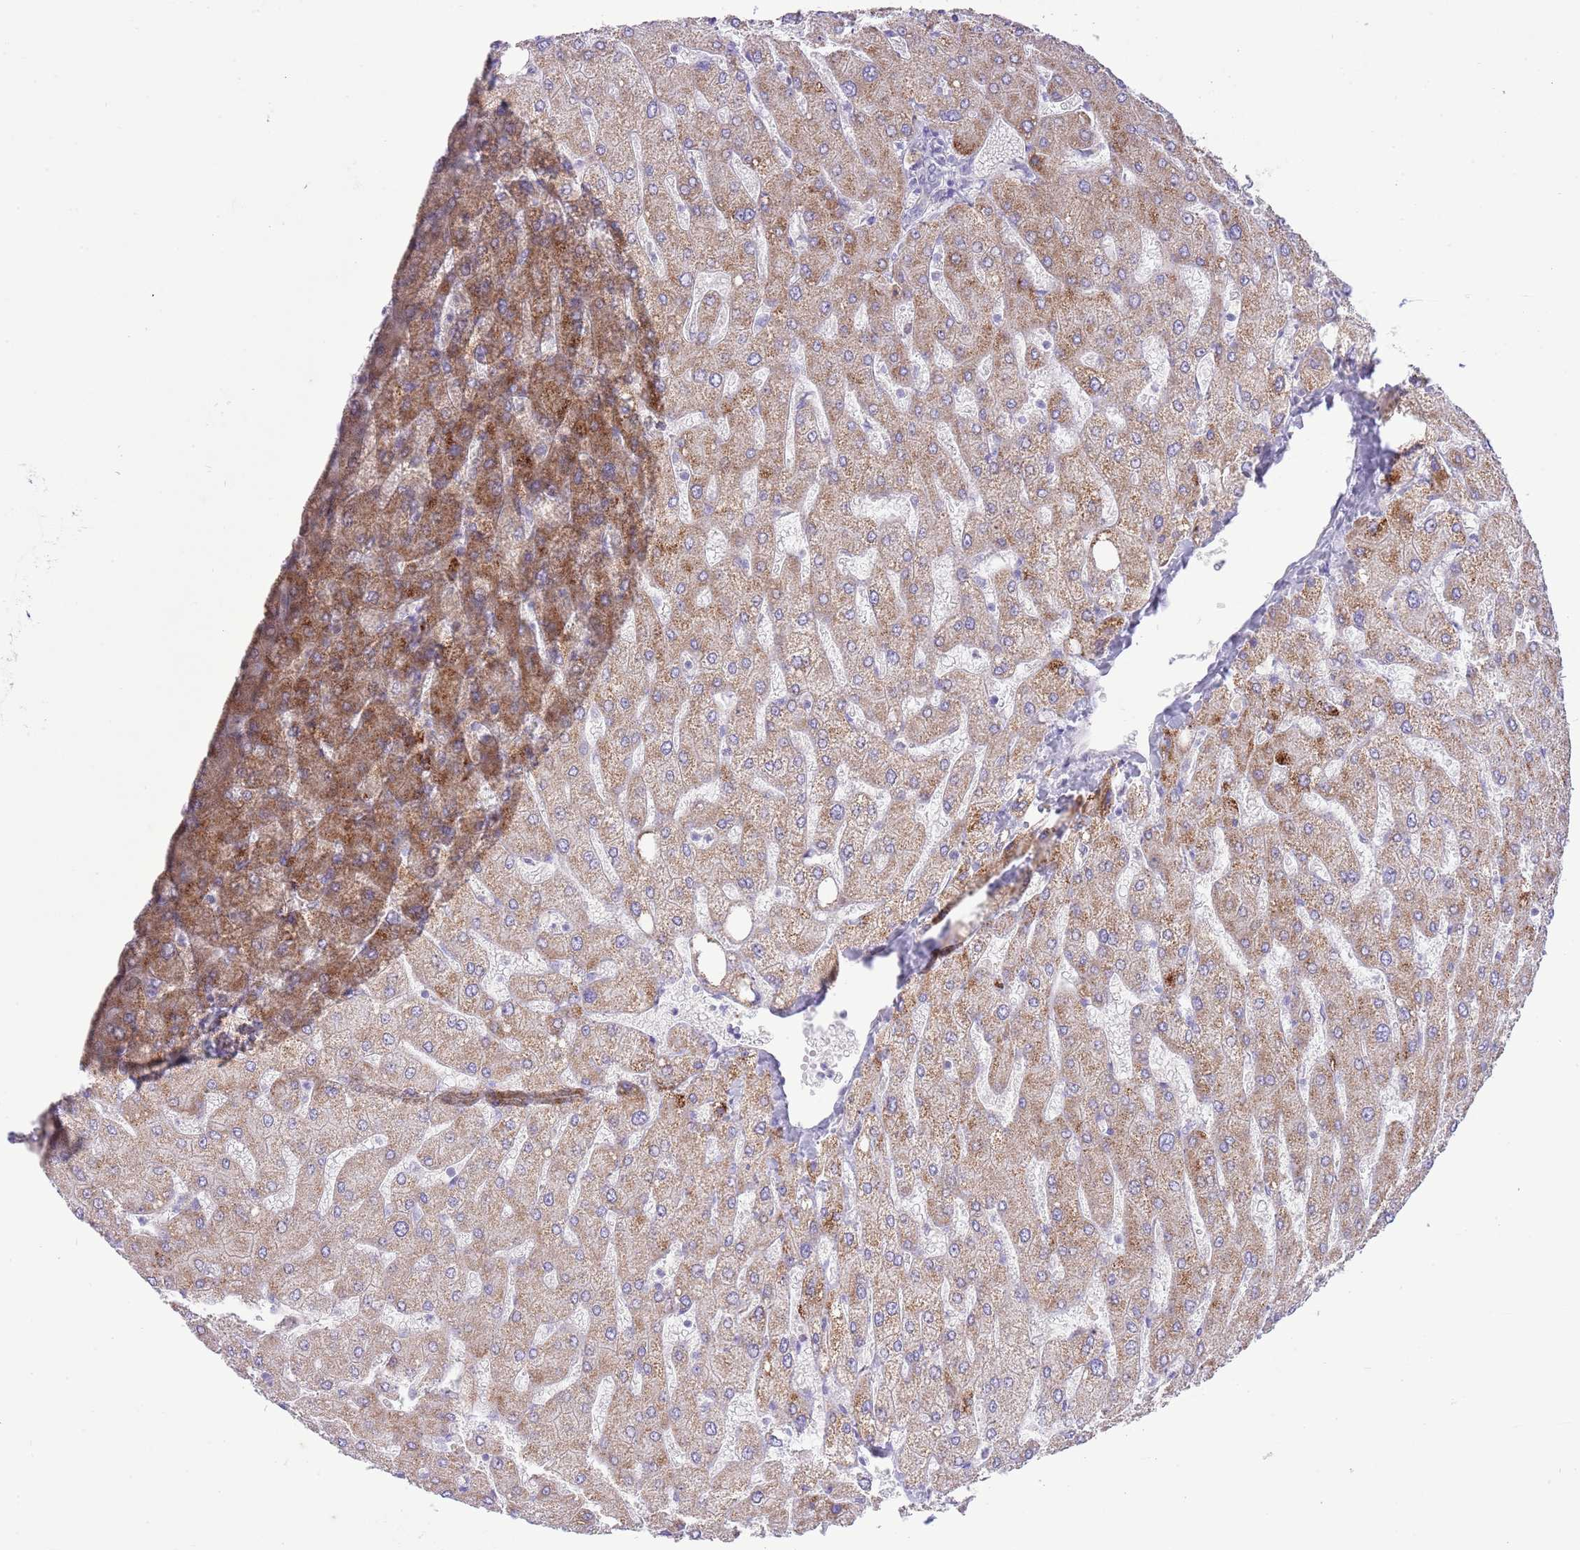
{"staining": {"intensity": "negative", "quantity": "none", "location": "none"}, "tissue": "liver", "cell_type": "Cholangiocytes", "image_type": "normal", "snomed": [{"axis": "morphology", "description": "Normal tissue, NOS"}, {"axis": "topography", "description": "Liver"}], "caption": "DAB (3,3'-diaminobenzidine) immunohistochemical staining of benign liver demonstrates no significant positivity in cholangiocytes.", "gene": "OAZ2", "patient": {"sex": "male", "age": 55}}